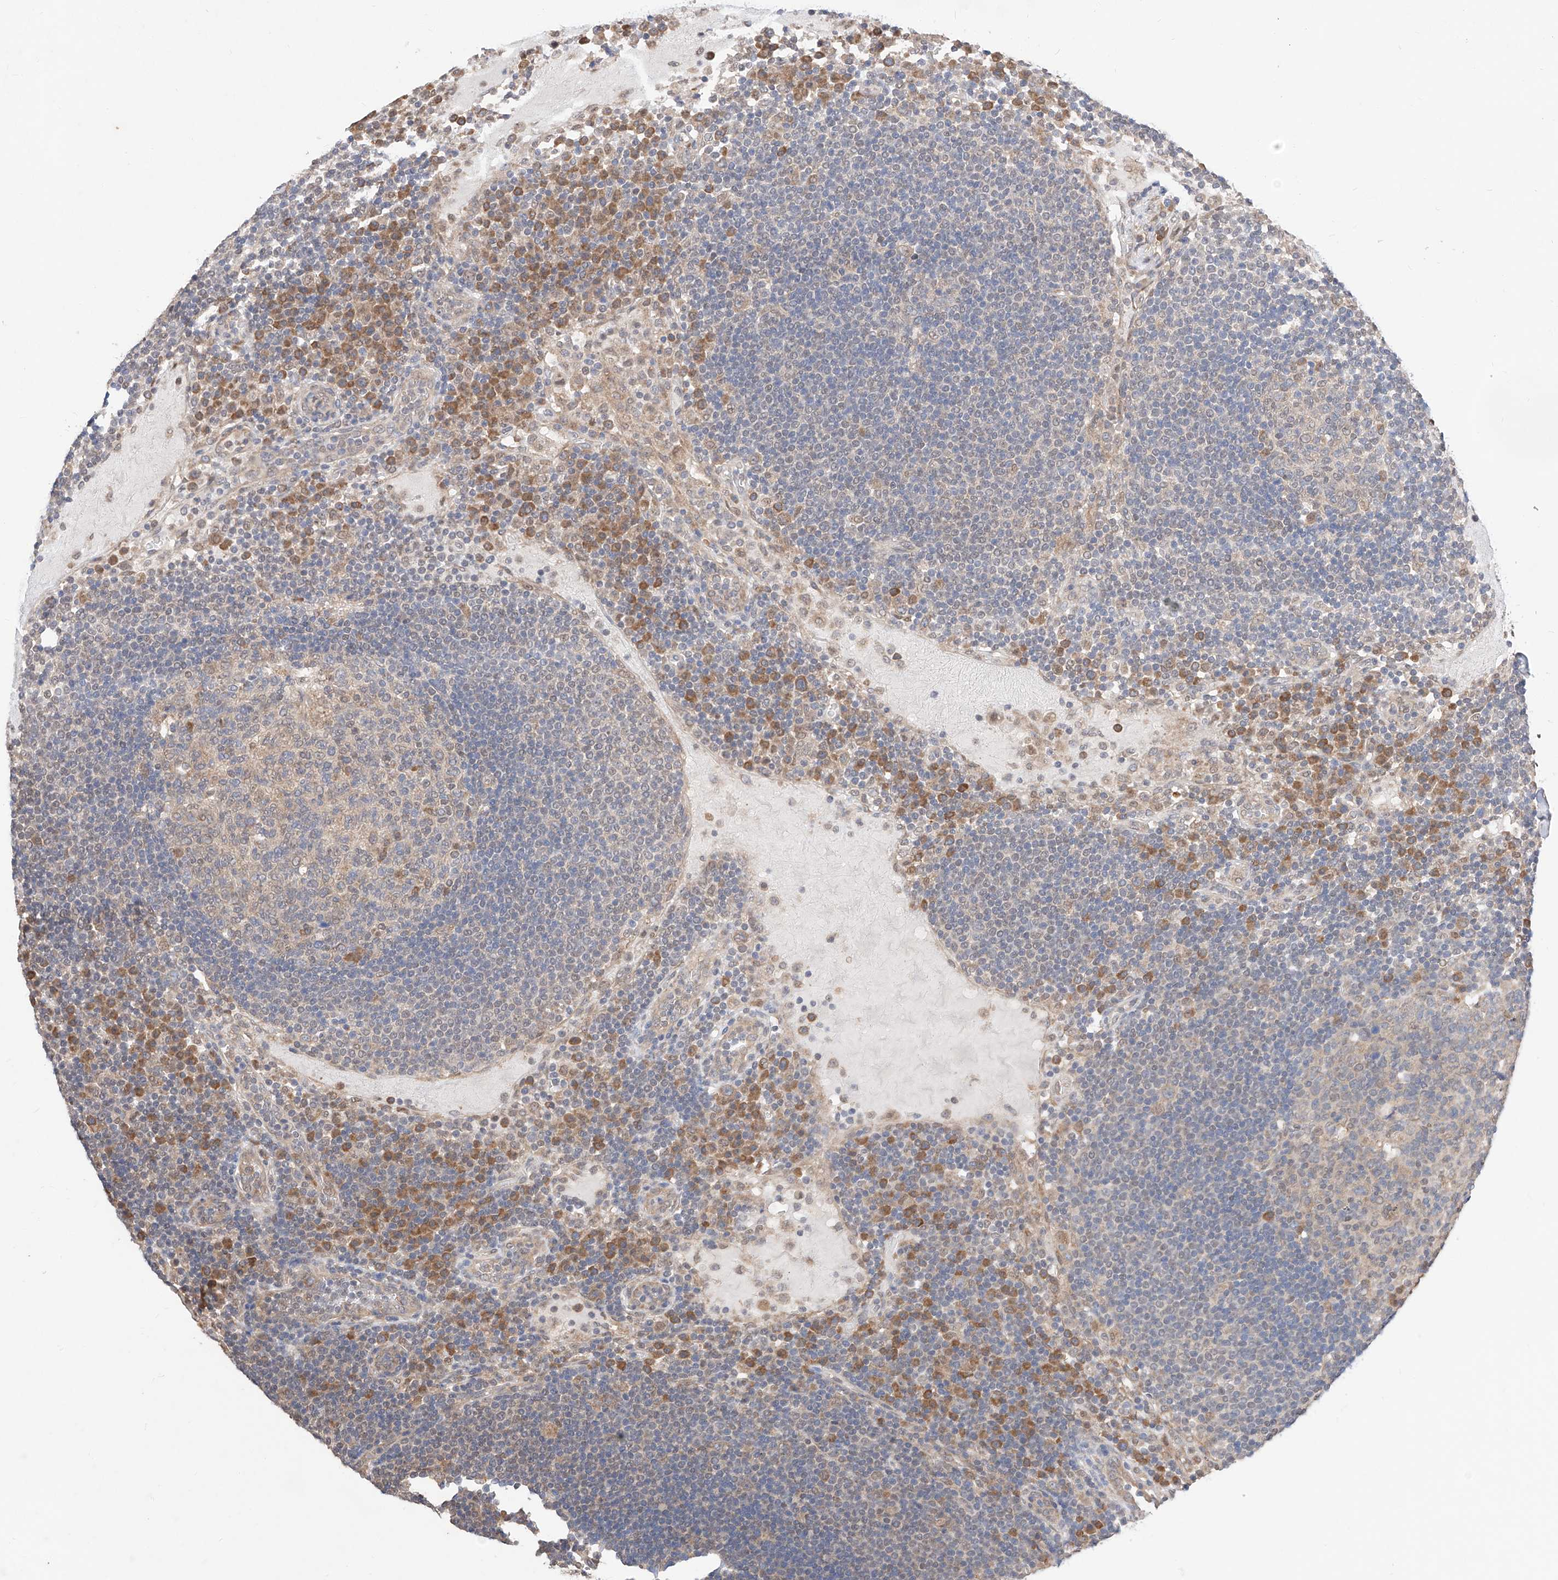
{"staining": {"intensity": "weak", "quantity": "25%-75%", "location": "cytoplasmic/membranous"}, "tissue": "lymph node", "cell_type": "Germinal center cells", "image_type": "normal", "snomed": [{"axis": "morphology", "description": "Normal tissue, NOS"}, {"axis": "topography", "description": "Lymph node"}], "caption": "Immunohistochemistry of benign lymph node displays low levels of weak cytoplasmic/membranous expression in approximately 25%-75% of germinal center cells. (DAB (3,3'-diaminobenzidine) IHC, brown staining for protein, blue staining for nuclei).", "gene": "ZSCAN4", "patient": {"sex": "female", "age": 53}}